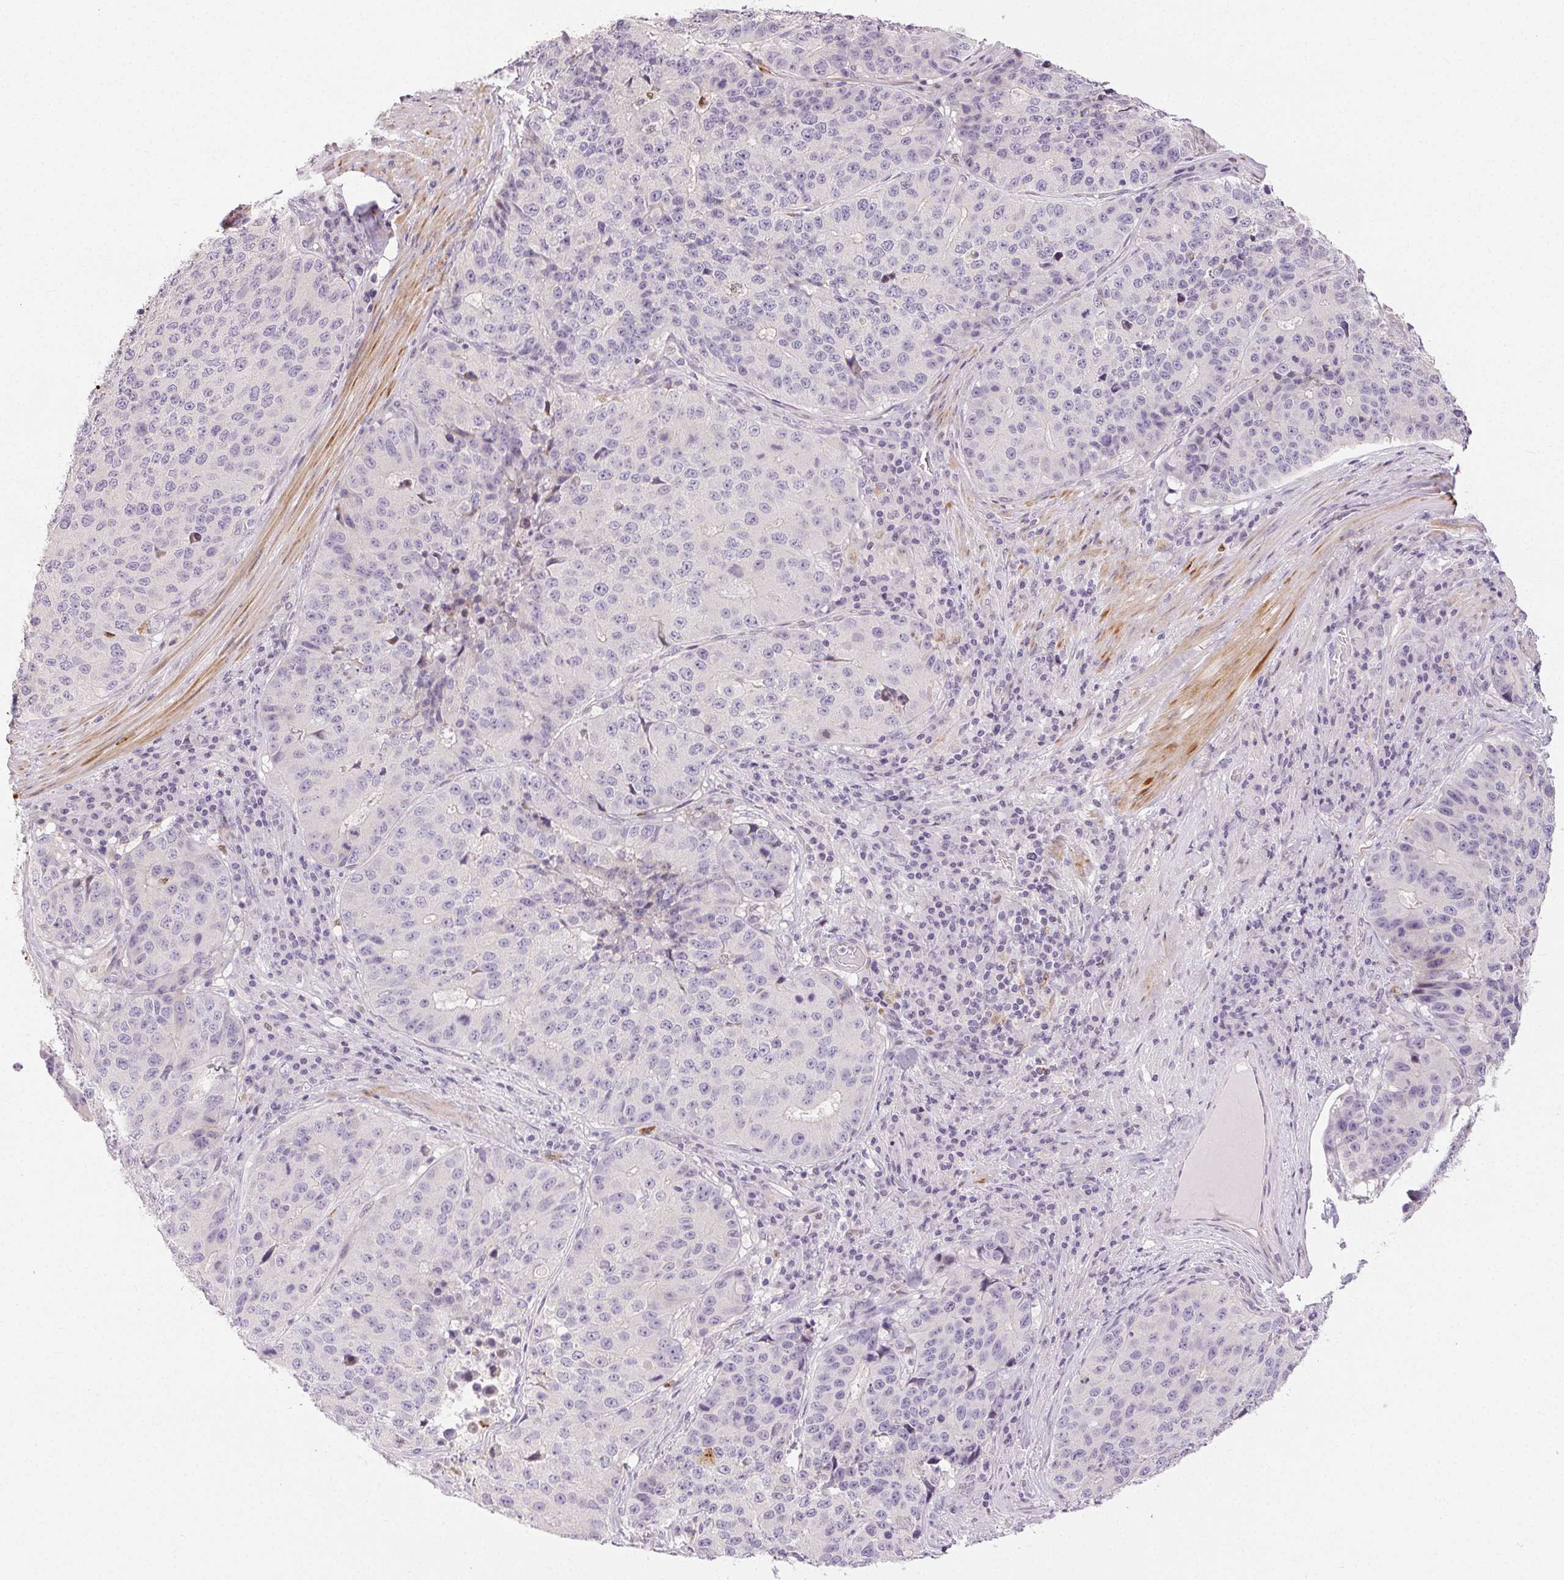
{"staining": {"intensity": "negative", "quantity": "none", "location": "none"}, "tissue": "stomach cancer", "cell_type": "Tumor cells", "image_type": "cancer", "snomed": [{"axis": "morphology", "description": "Adenocarcinoma, NOS"}, {"axis": "topography", "description": "Stomach"}], "caption": "The photomicrograph demonstrates no significant positivity in tumor cells of stomach cancer.", "gene": "RPGRIP1", "patient": {"sex": "male", "age": 71}}